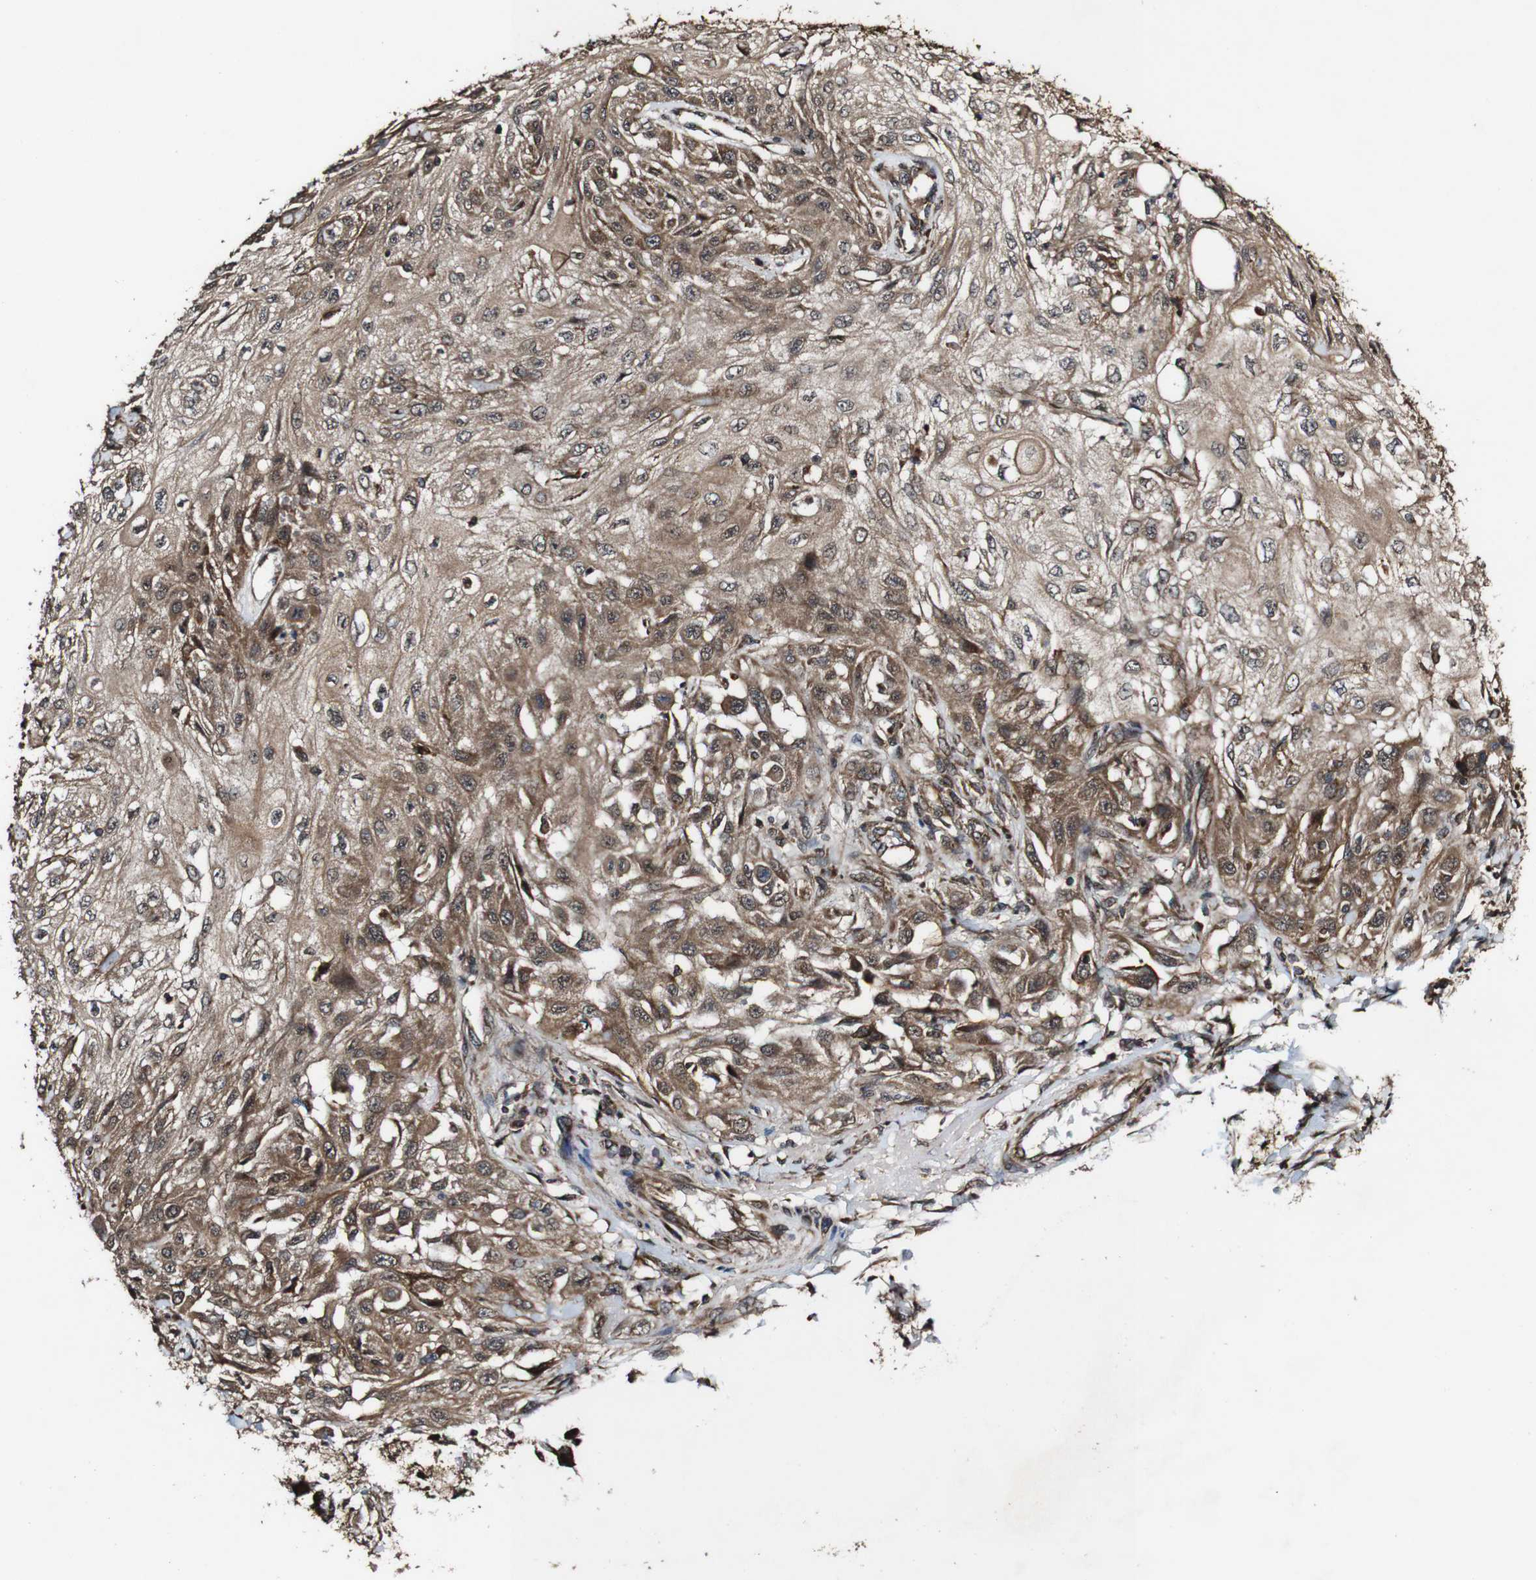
{"staining": {"intensity": "moderate", "quantity": ">75%", "location": "cytoplasmic/membranous"}, "tissue": "skin cancer", "cell_type": "Tumor cells", "image_type": "cancer", "snomed": [{"axis": "morphology", "description": "Squamous cell carcinoma, NOS"}, {"axis": "topography", "description": "Skin"}], "caption": "Protein expression by IHC reveals moderate cytoplasmic/membranous staining in about >75% of tumor cells in skin cancer.", "gene": "BTN3A3", "patient": {"sex": "male", "age": 82}}